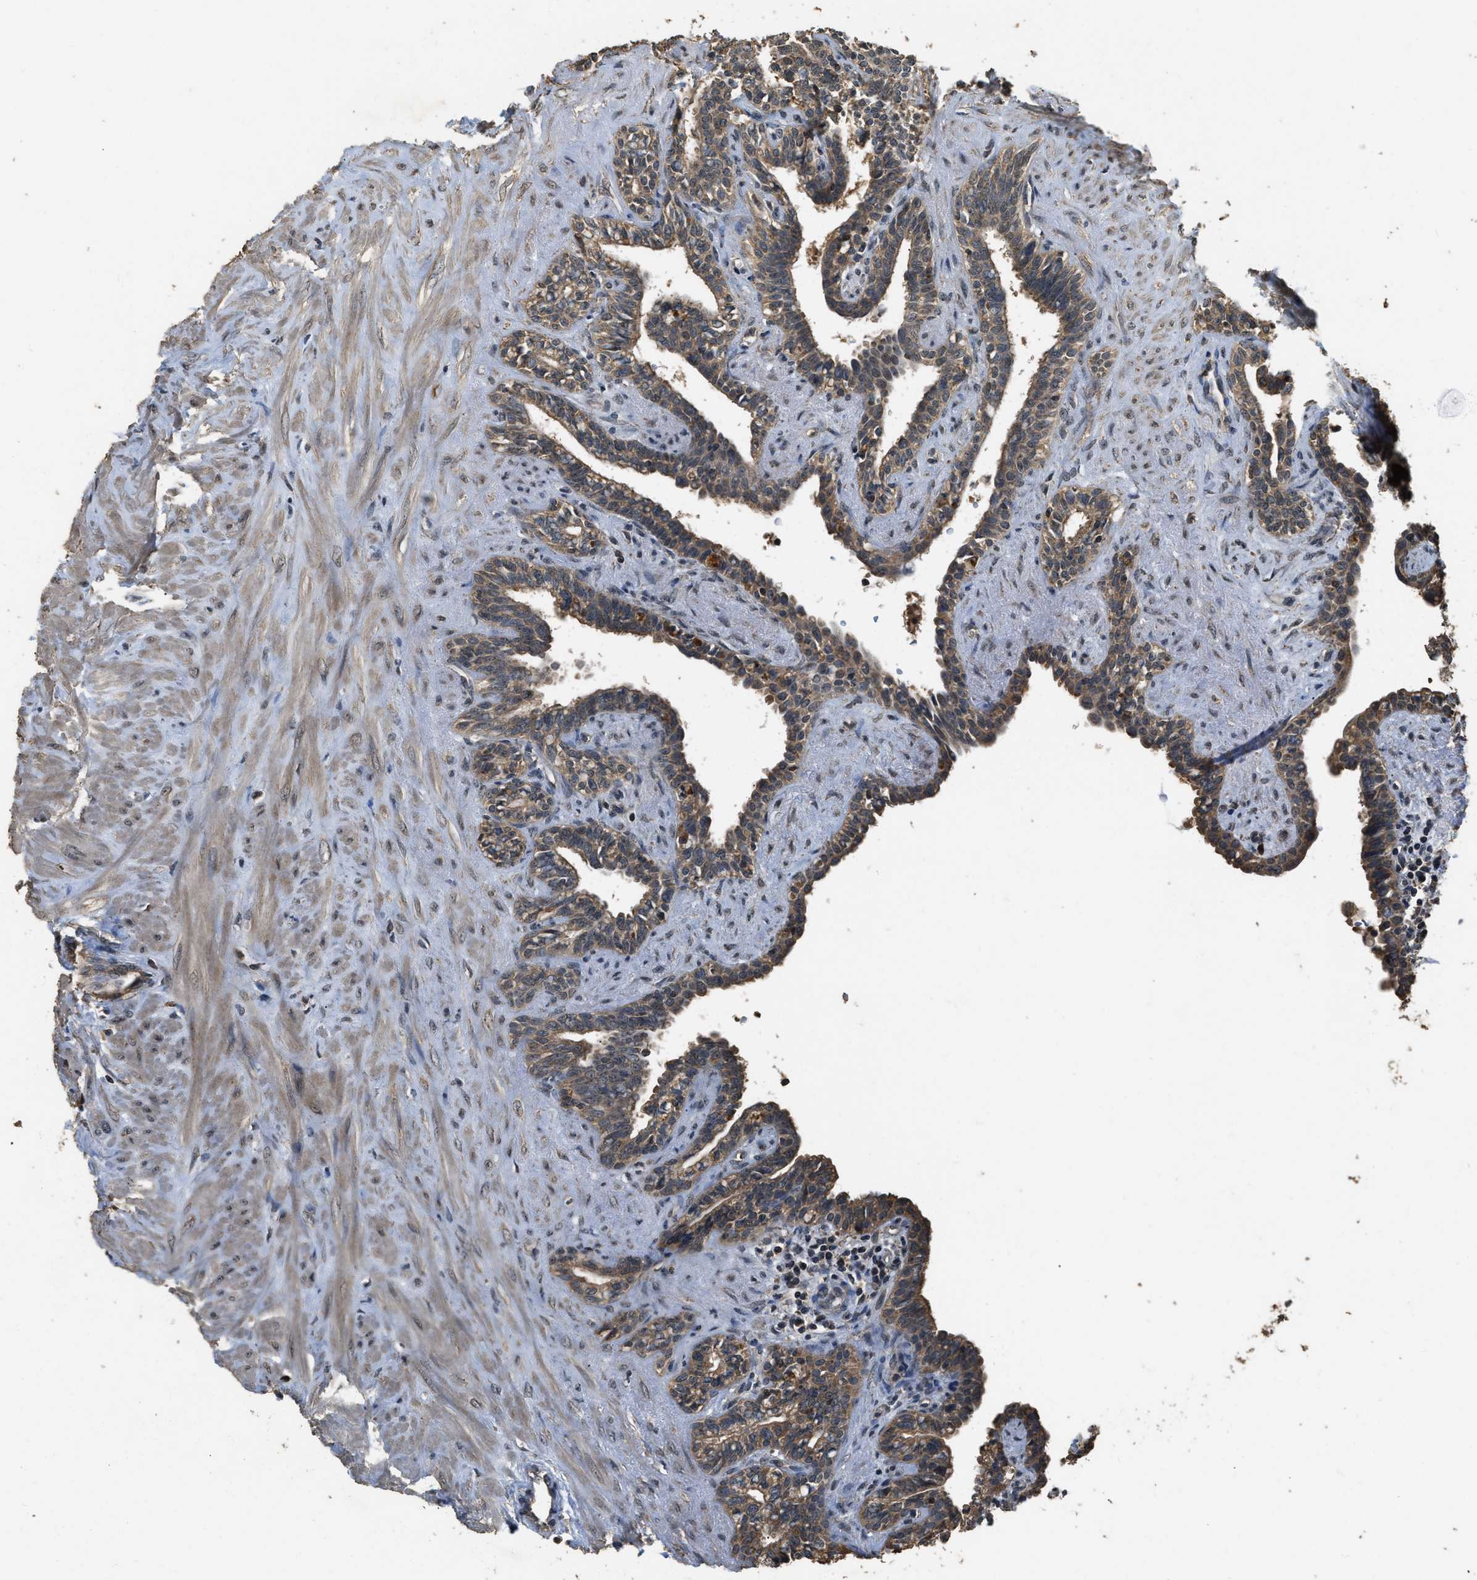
{"staining": {"intensity": "moderate", "quantity": ">75%", "location": "cytoplasmic/membranous"}, "tissue": "seminal vesicle", "cell_type": "Glandular cells", "image_type": "normal", "snomed": [{"axis": "morphology", "description": "Normal tissue, NOS"}, {"axis": "morphology", "description": "Adenocarcinoma, High grade"}, {"axis": "topography", "description": "Prostate"}, {"axis": "topography", "description": "Seminal veicle"}], "caption": "High-power microscopy captured an immunohistochemistry micrograph of normal seminal vesicle, revealing moderate cytoplasmic/membranous positivity in about >75% of glandular cells. The staining was performed using DAB (3,3'-diaminobenzidine), with brown indicating positive protein expression. Nuclei are stained blue with hematoxylin.", "gene": "DENND6B", "patient": {"sex": "male", "age": 55}}